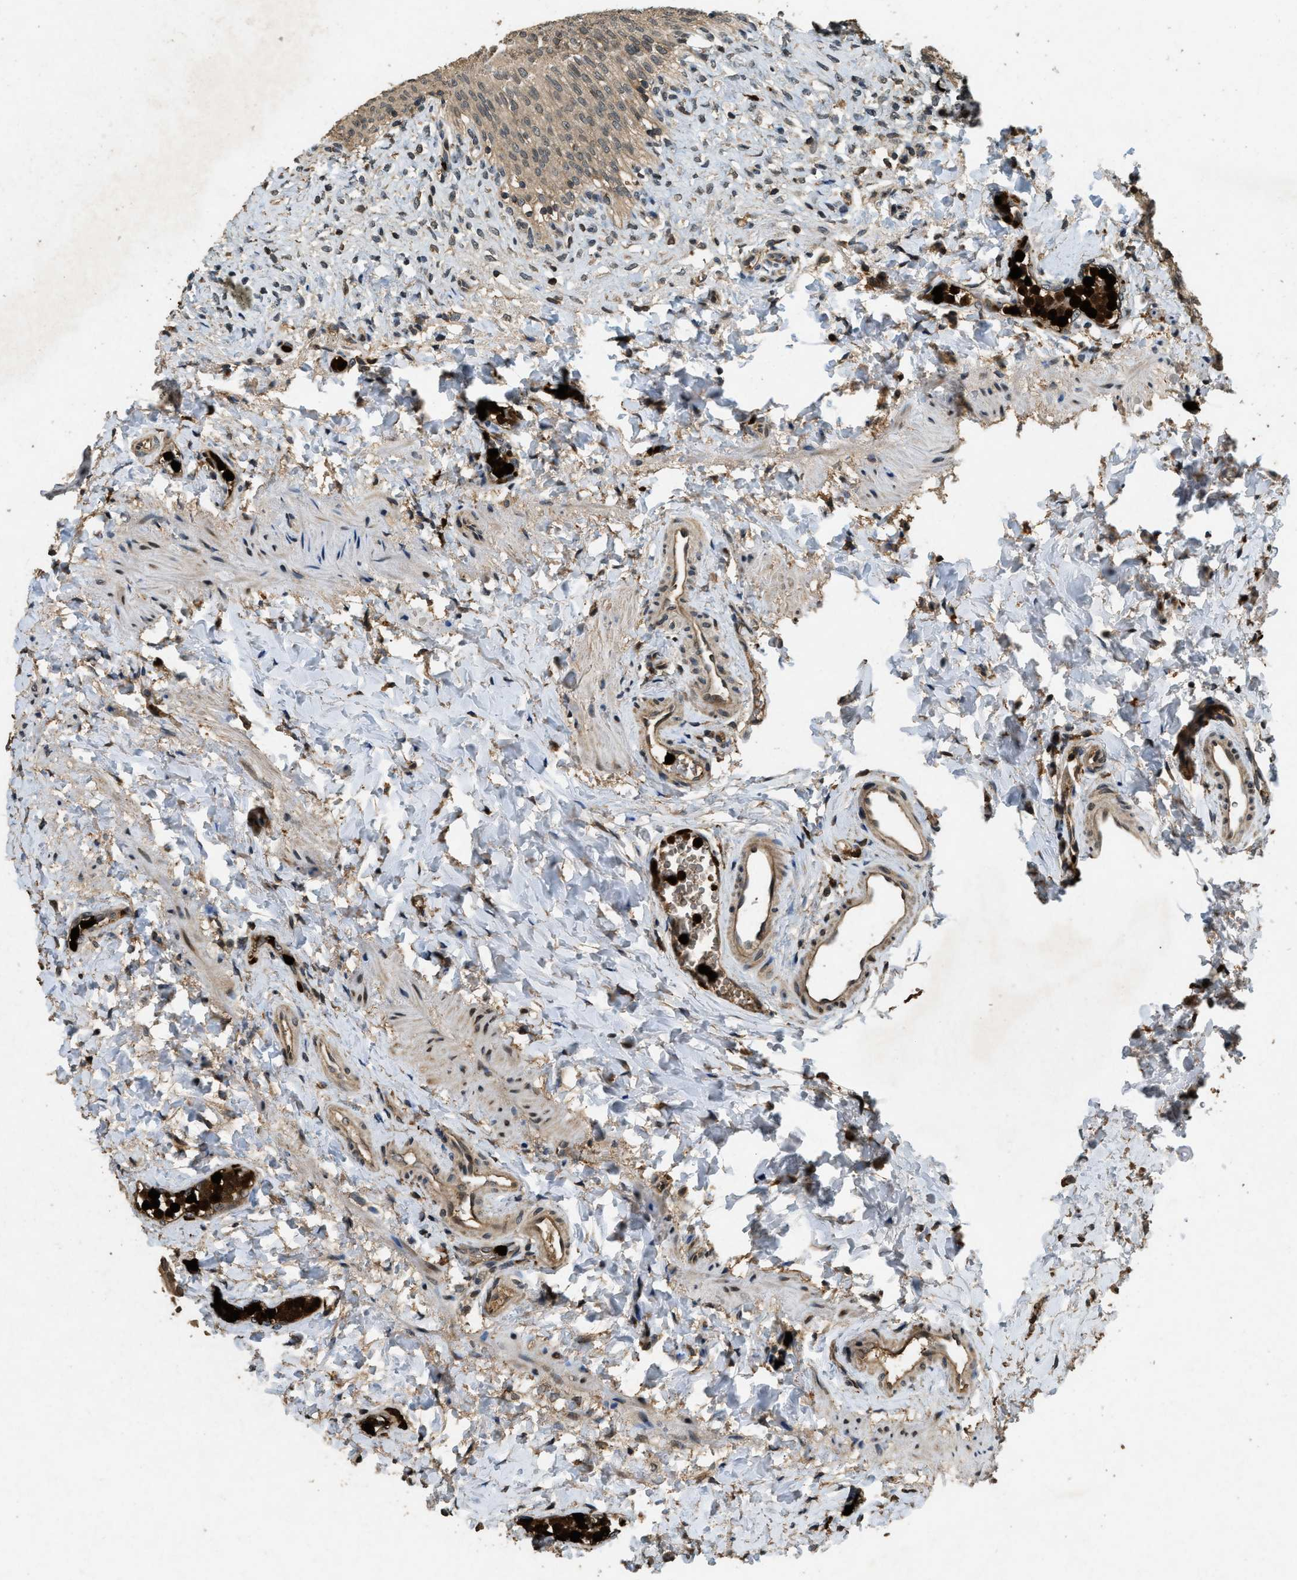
{"staining": {"intensity": "moderate", "quantity": ">75%", "location": "cytoplasmic/membranous"}, "tissue": "urinary bladder", "cell_type": "Urothelial cells", "image_type": "normal", "snomed": [{"axis": "morphology", "description": "Urothelial carcinoma, High grade"}, {"axis": "topography", "description": "Urinary bladder"}], "caption": "This image shows immunohistochemistry staining of unremarkable urinary bladder, with medium moderate cytoplasmic/membranous expression in approximately >75% of urothelial cells.", "gene": "RNF141", "patient": {"sex": "male", "age": 46}}